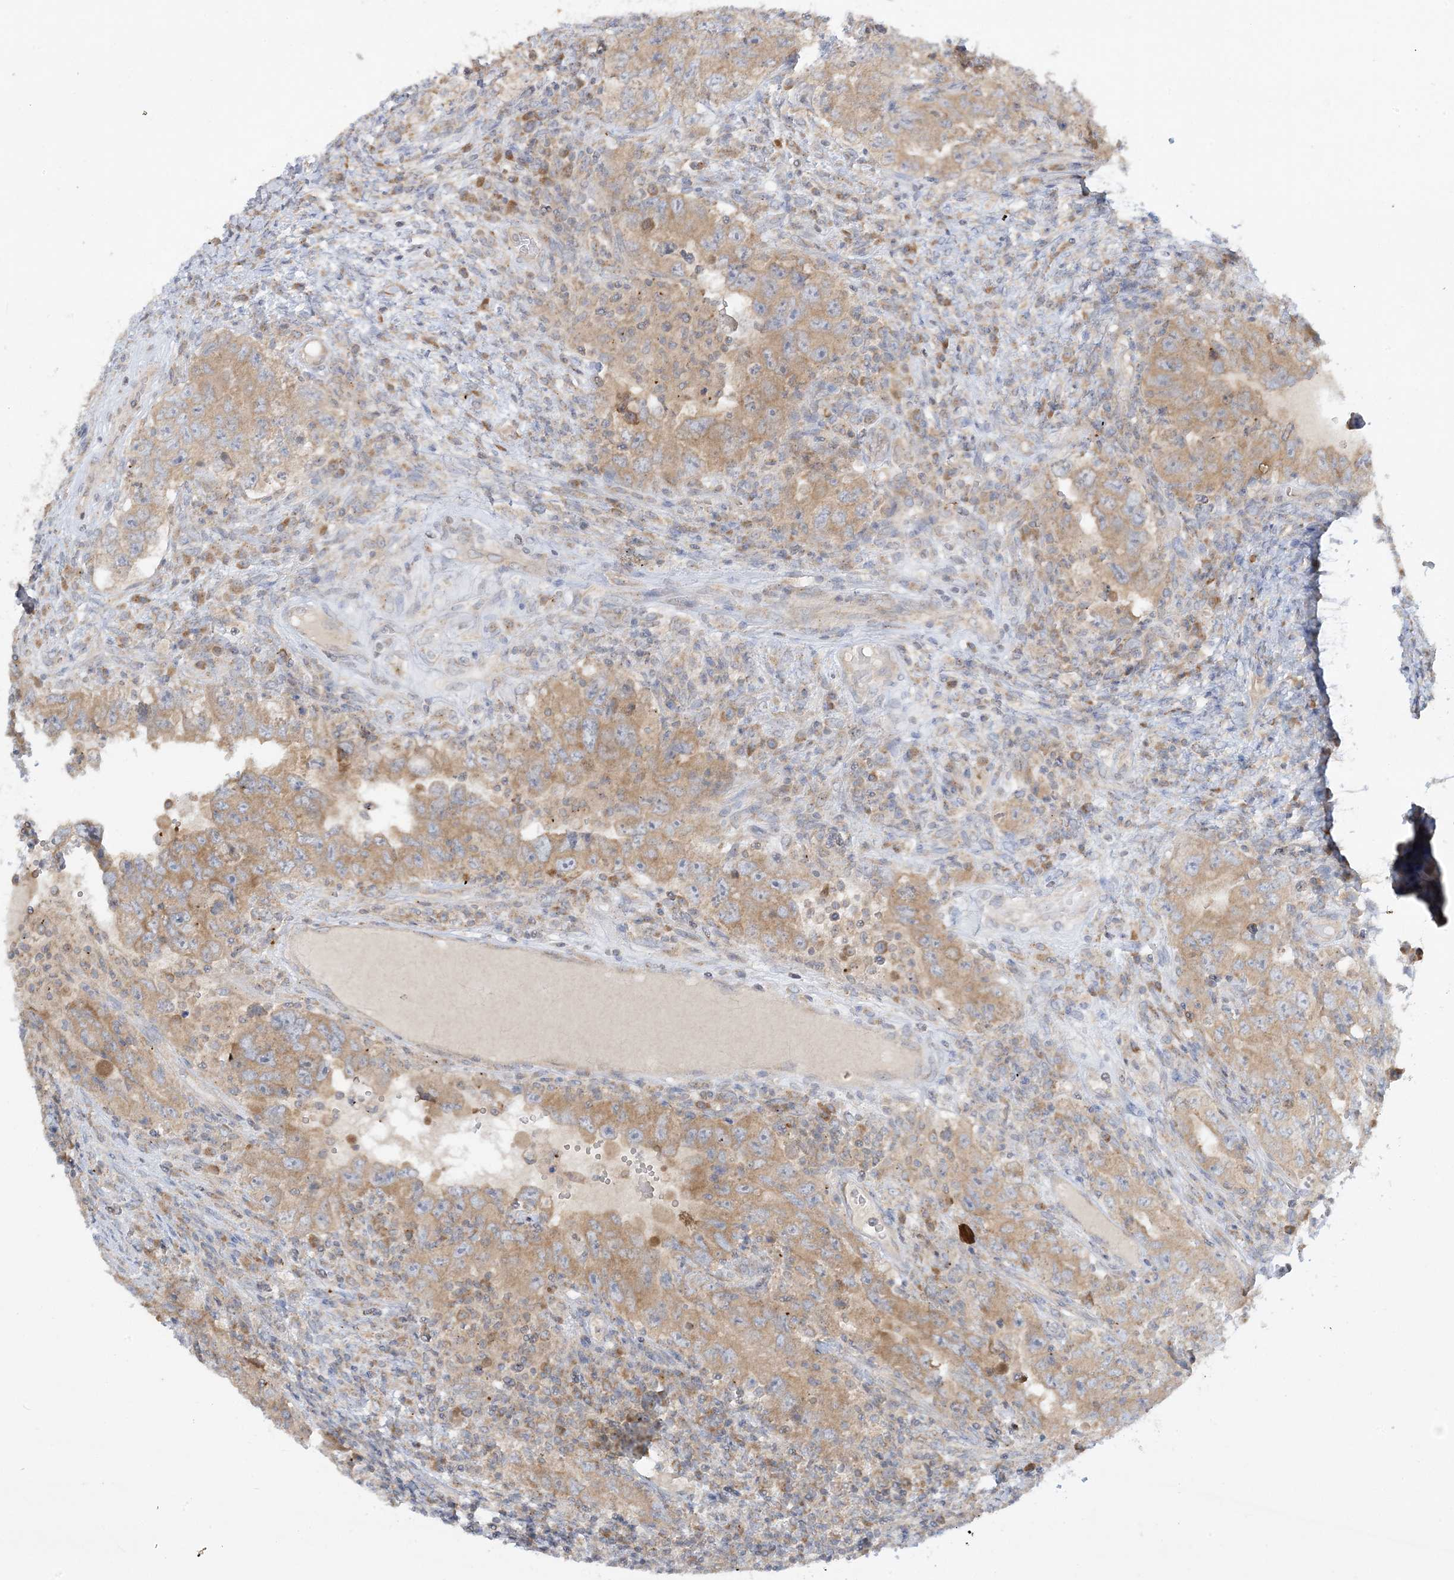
{"staining": {"intensity": "moderate", "quantity": ">75%", "location": "cytoplasmic/membranous"}, "tissue": "testis cancer", "cell_type": "Tumor cells", "image_type": "cancer", "snomed": [{"axis": "morphology", "description": "Carcinoma, Embryonal, NOS"}, {"axis": "topography", "description": "Testis"}], "caption": "Testis embryonal carcinoma tissue exhibits moderate cytoplasmic/membranous positivity in about >75% of tumor cells The protein is stained brown, and the nuclei are stained in blue (DAB IHC with brightfield microscopy, high magnification).", "gene": "RPP40", "patient": {"sex": "male", "age": 26}}